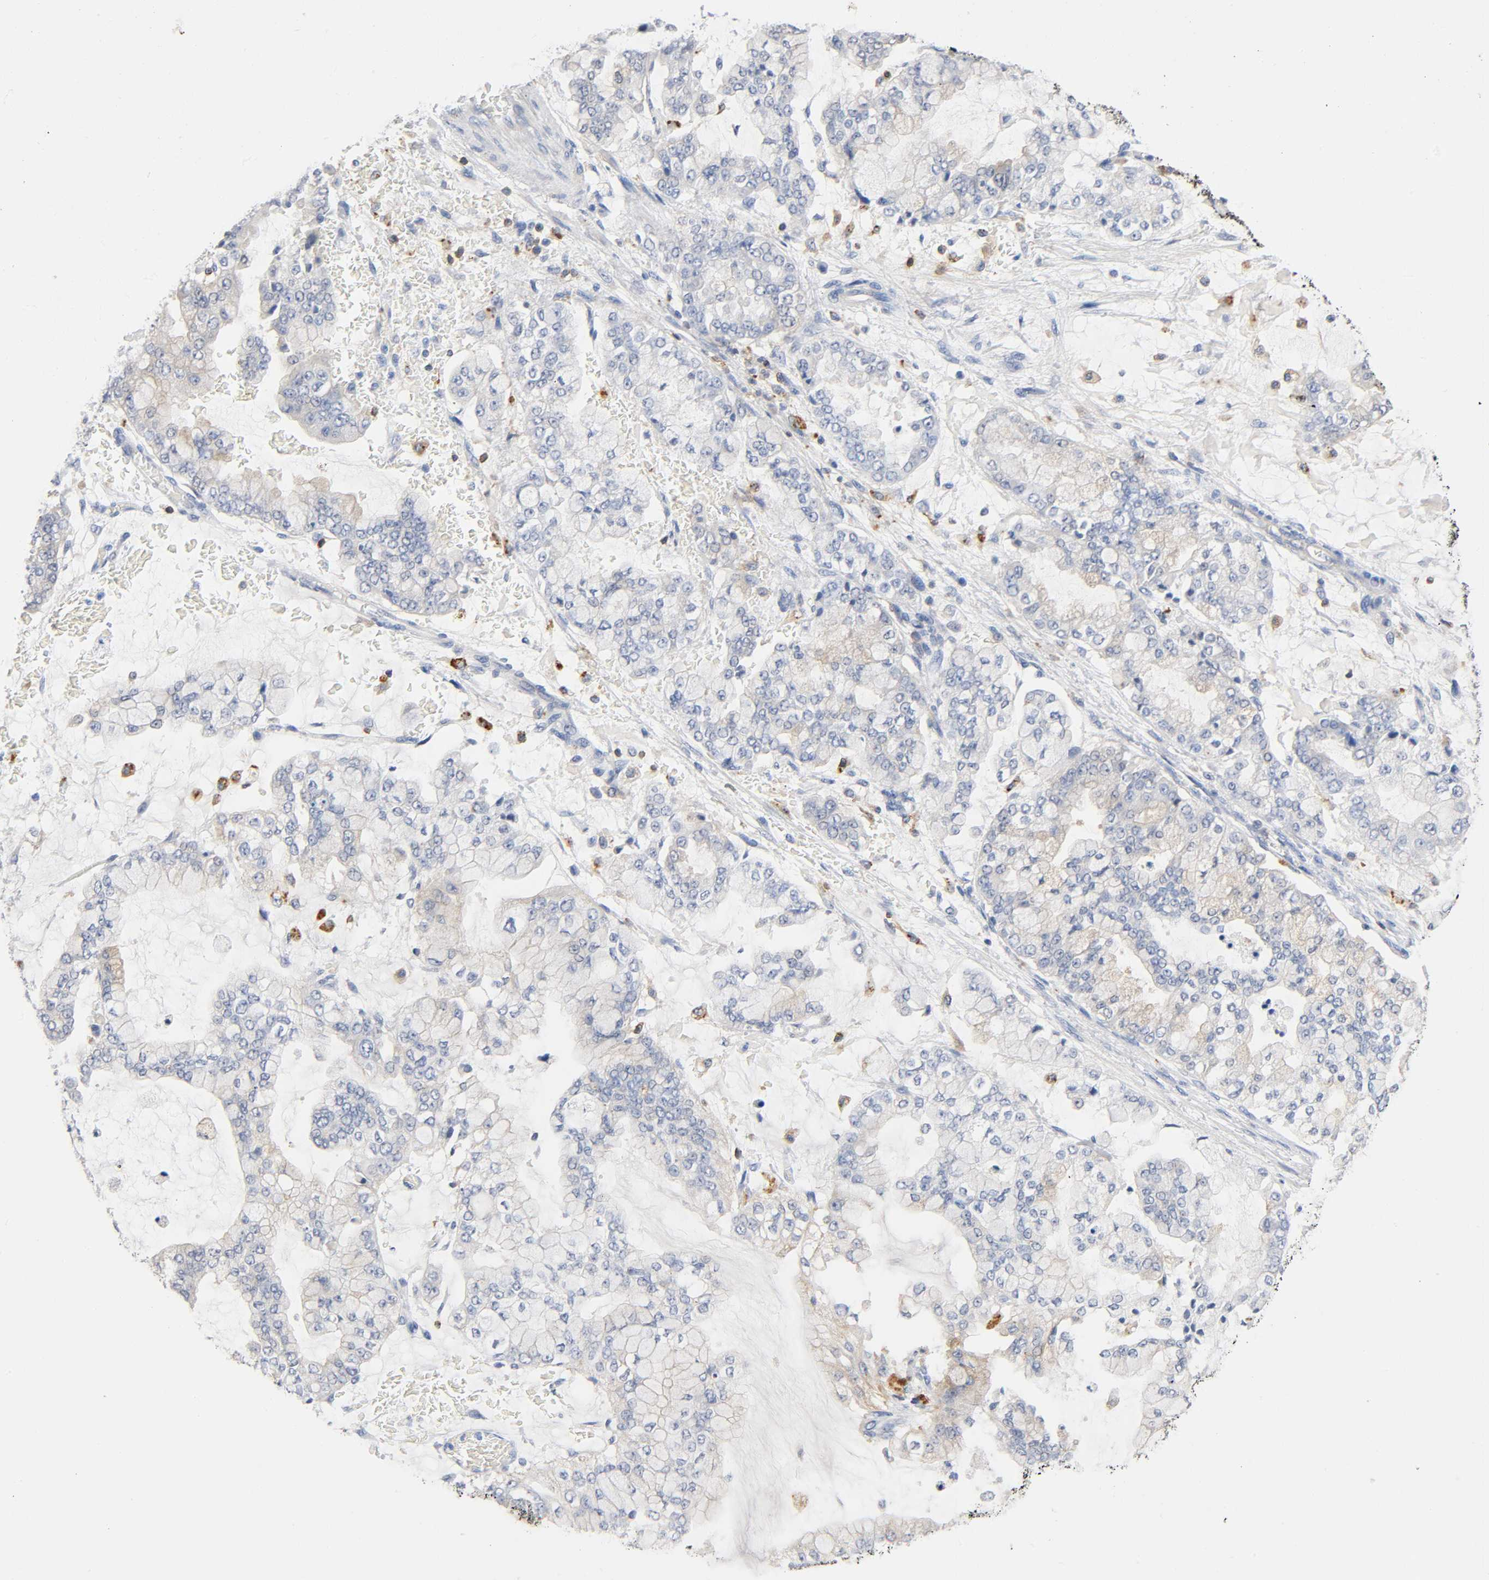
{"staining": {"intensity": "negative", "quantity": "none", "location": "none"}, "tissue": "stomach cancer", "cell_type": "Tumor cells", "image_type": "cancer", "snomed": [{"axis": "morphology", "description": "Normal tissue, NOS"}, {"axis": "morphology", "description": "Adenocarcinoma, NOS"}, {"axis": "topography", "description": "Stomach, upper"}, {"axis": "topography", "description": "Stomach"}], "caption": "High power microscopy image of an immunohistochemistry image of stomach cancer (adenocarcinoma), revealing no significant staining in tumor cells. (Brightfield microscopy of DAB immunohistochemistry at high magnification).", "gene": "UCKL1", "patient": {"sex": "male", "age": 76}}